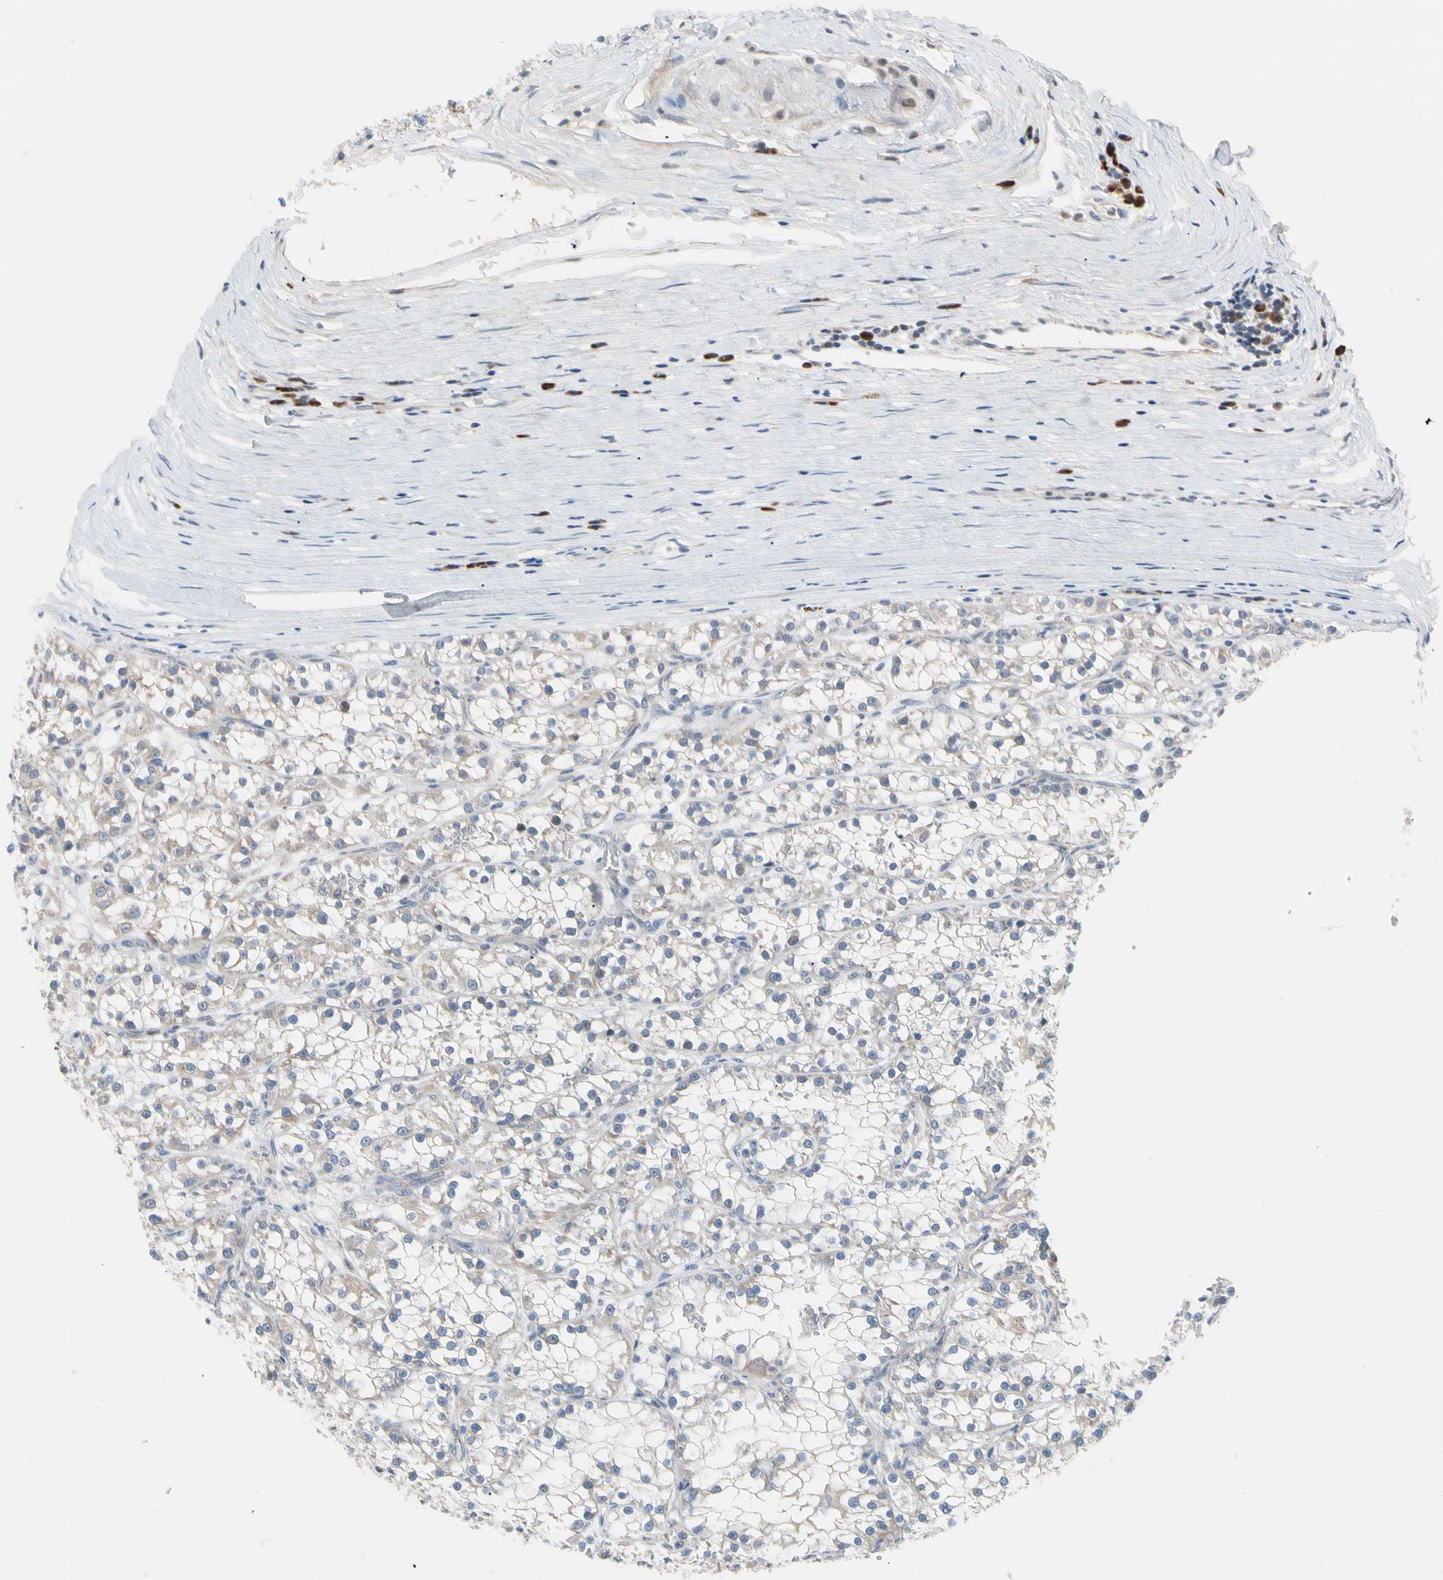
{"staining": {"intensity": "weak", "quantity": "25%-75%", "location": "cytoplasmic/membranous"}, "tissue": "renal cancer", "cell_type": "Tumor cells", "image_type": "cancer", "snomed": [{"axis": "morphology", "description": "Adenocarcinoma, NOS"}, {"axis": "topography", "description": "Kidney"}], "caption": "Adenocarcinoma (renal) stained with a protein marker exhibits weak staining in tumor cells.", "gene": "MARK1", "patient": {"sex": "female", "age": 52}}